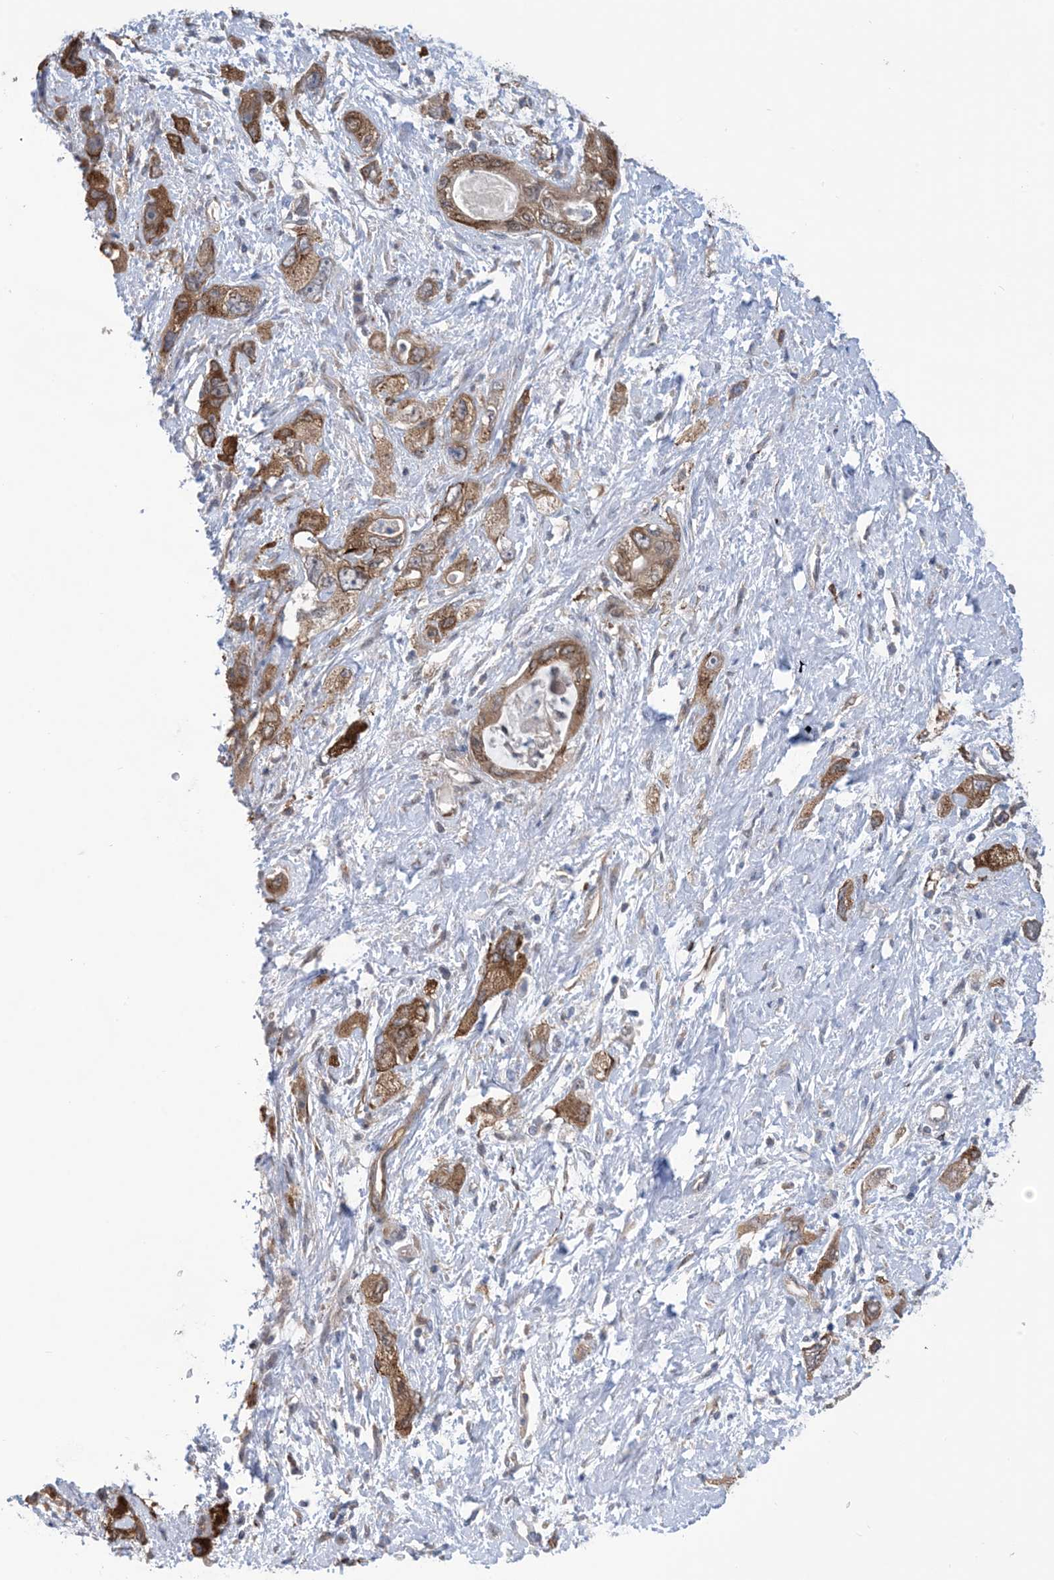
{"staining": {"intensity": "moderate", "quantity": ">75%", "location": "cytoplasmic/membranous"}, "tissue": "pancreatic cancer", "cell_type": "Tumor cells", "image_type": "cancer", "snomed": [{"axis": "morphology", "description": "Adenocarcinoma, NOS"}, {"axis": "topography", "description": "Pancreas"}], "caption": "Pancreatic cancer tissue reveals moderate cytoplasmic/membranous positivity in about >75% of tumor cells (brown staining indicates protein expression, while blue staining denotes nuclei).", "gene": "EHBP1", "patient": {"sex": "female", "age": 73}}